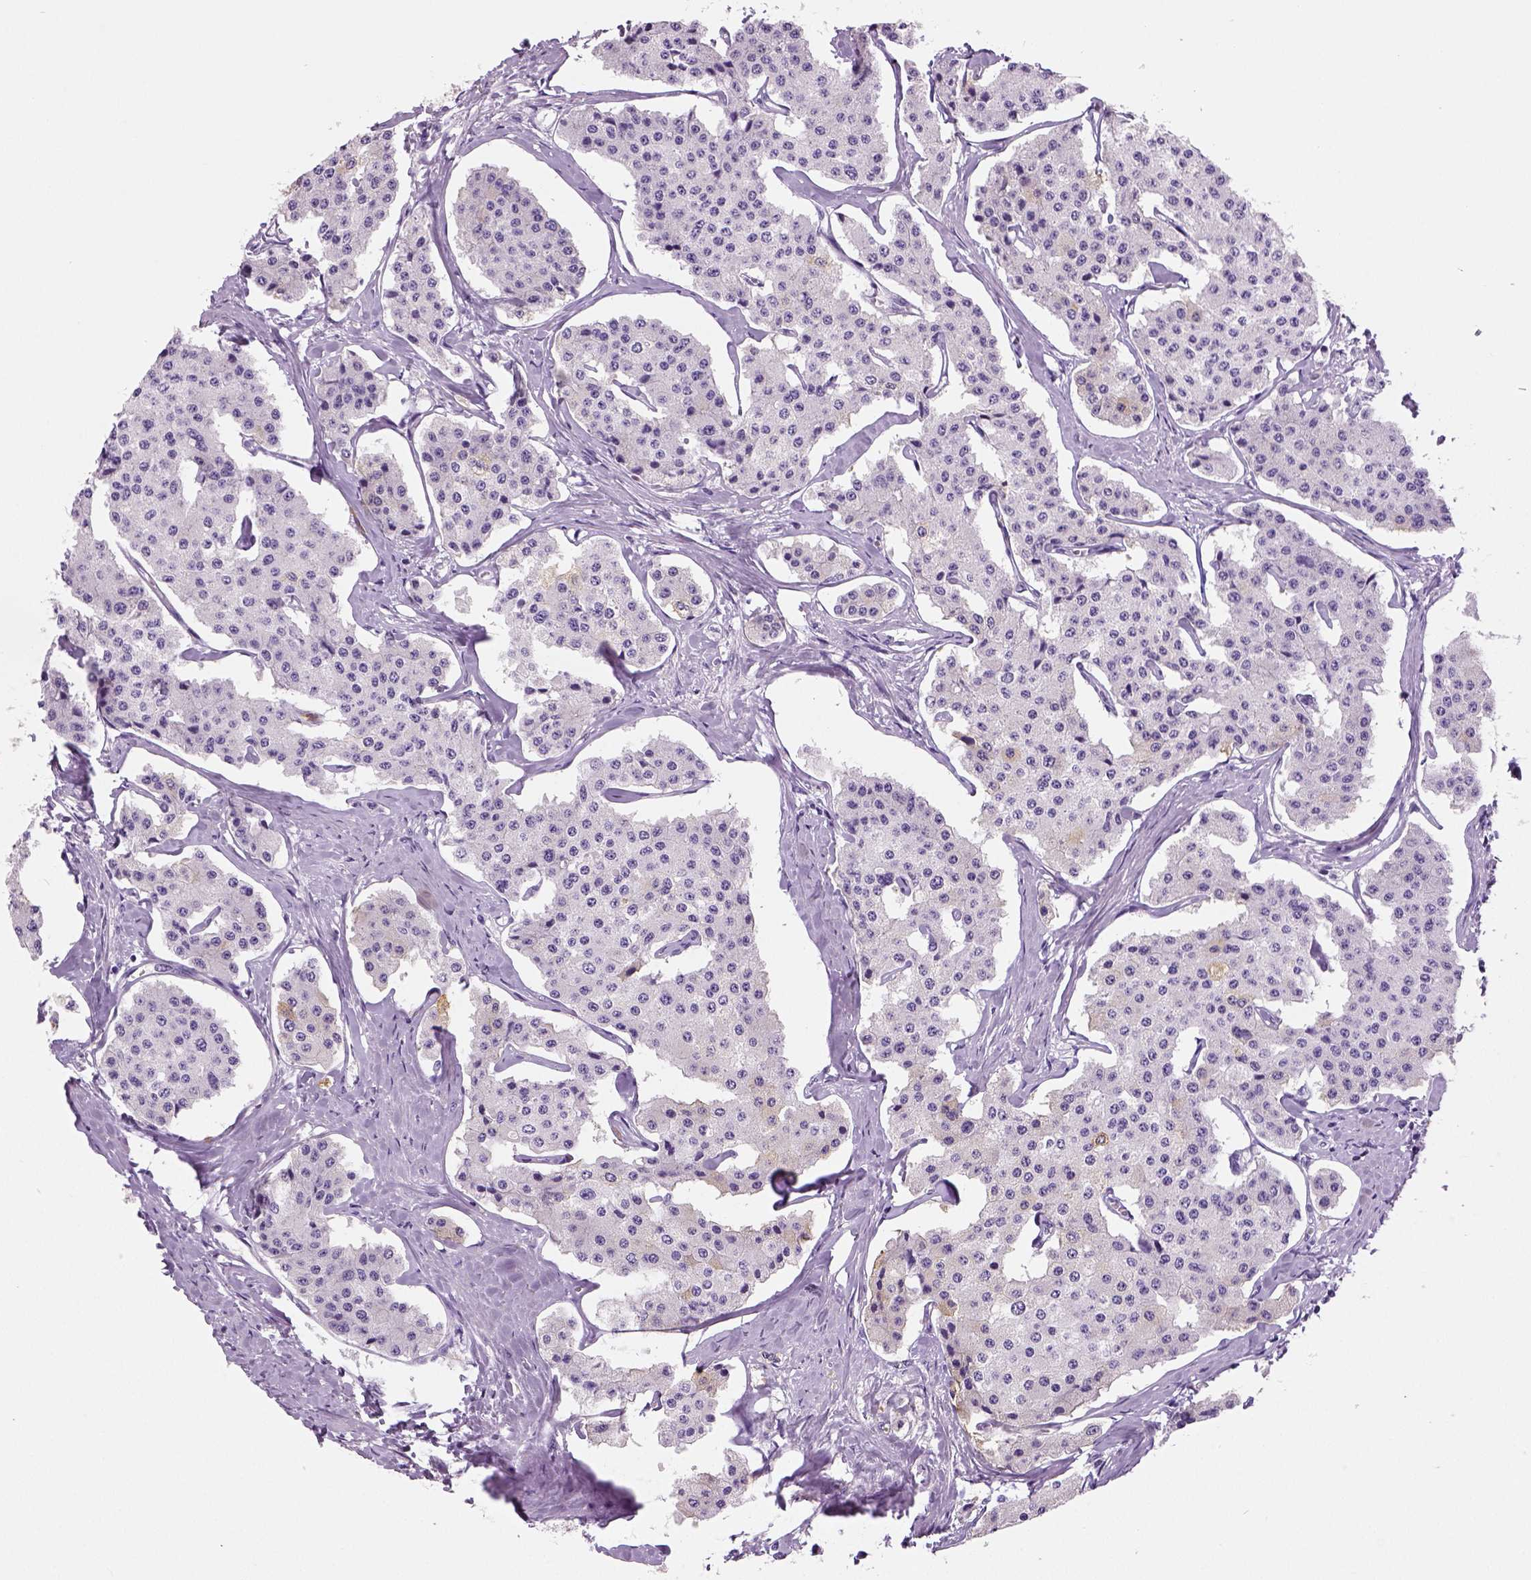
{"staining": {"intensity": "negative", "quantity": "none", "location": "none"}, "tissue": "carcinoid", "cell_type": "Tumor cells", "image_type": "cancer", "snomed": [{"axis": "morphology", "description": "Carcinoid, malignant, NOS"}, {"axis": "topography", "description": "Small intestine"}], "caption": "Human malignant carcinoid stained for a protein using immunohistochemistry (IHC) demonstrates no expression in tumor cells.", "gene": "NECAB2", "patient": {"sex": "female", "age": 65}}